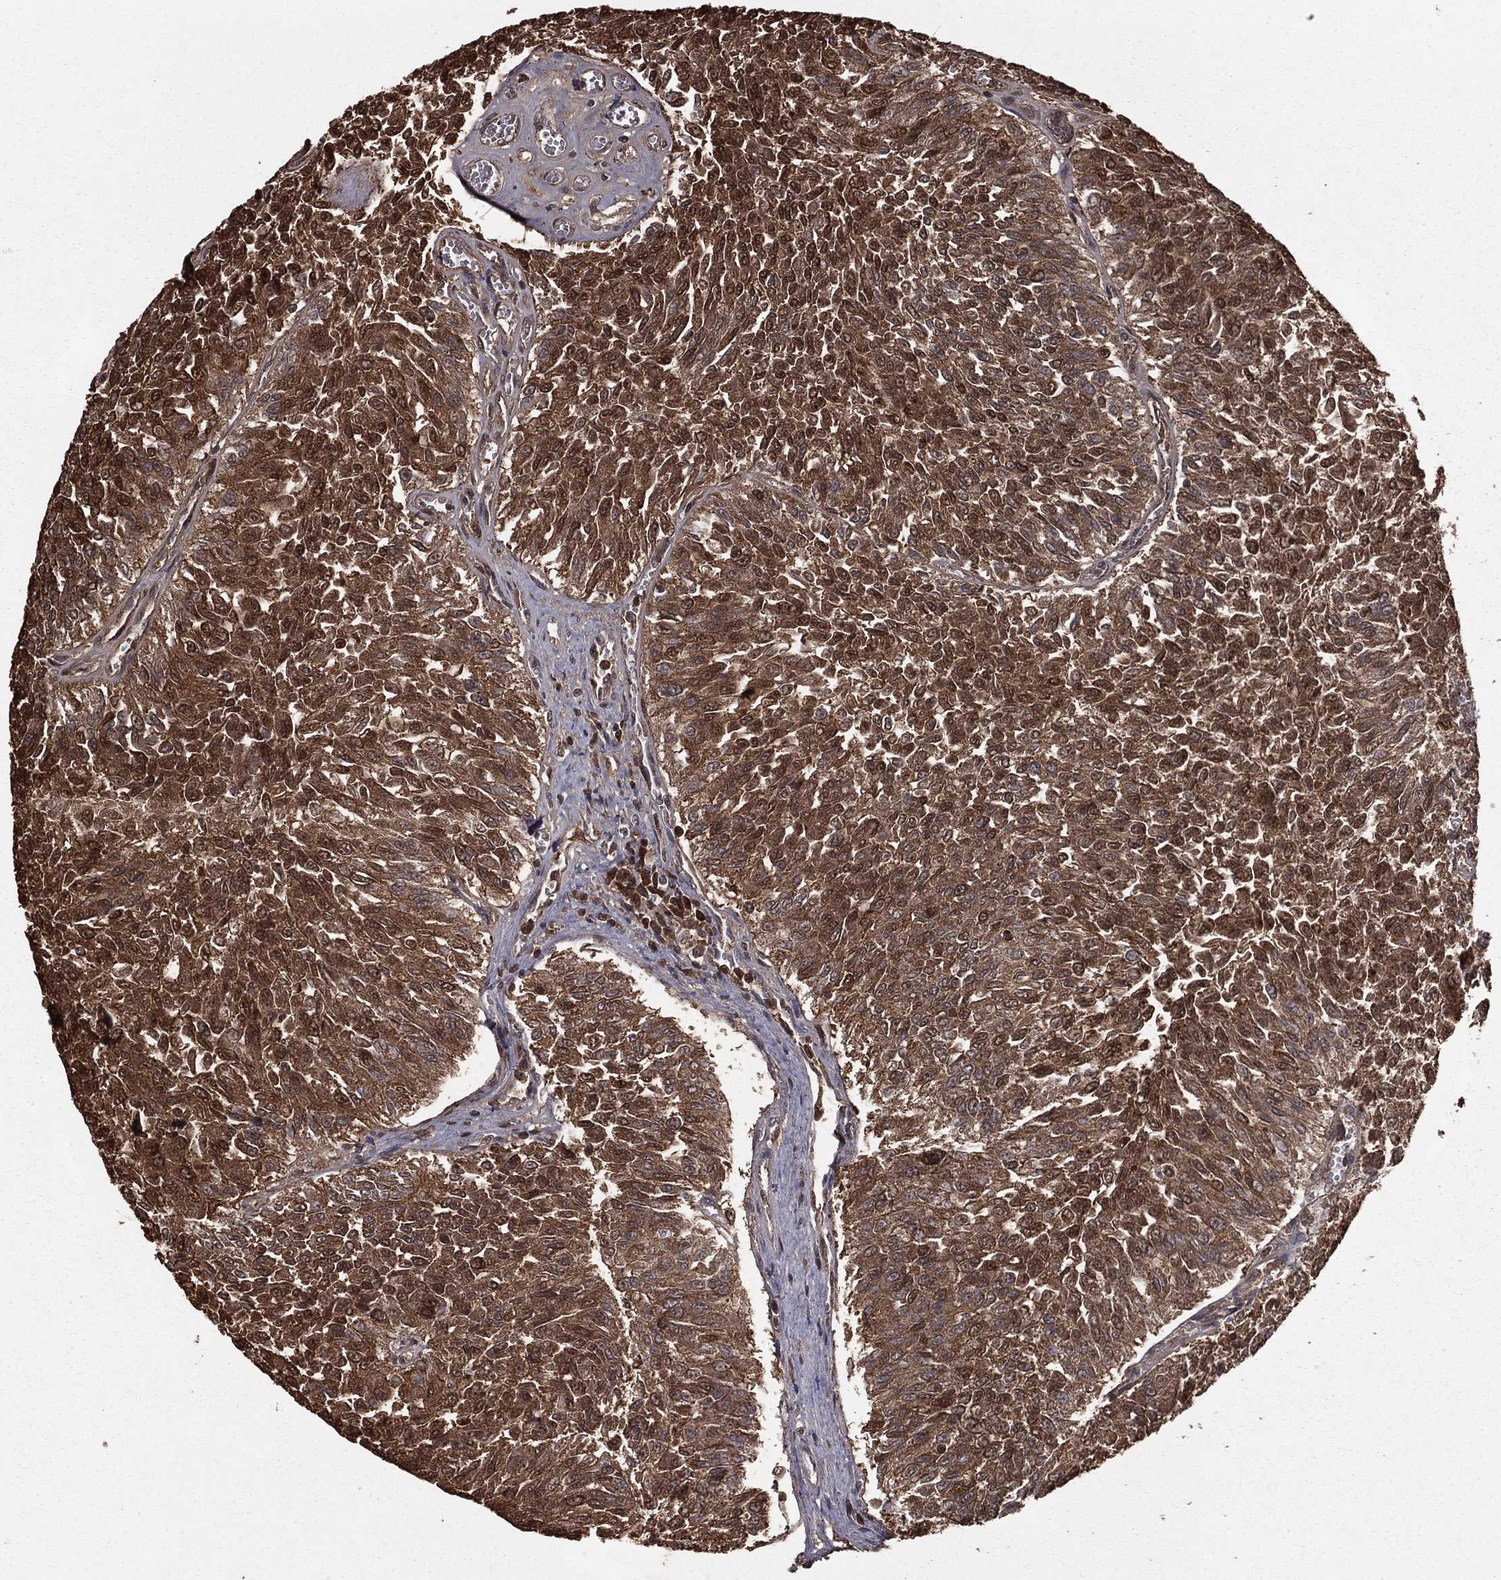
{"staining": {"intensity": "strong", "quantity": ">75%", "location": "cytoplasmic/membranous"}, "tissue": "urothelial cancer", "cell_type": "Tumor cells", "image_type": "cancer", "snomed": [{"axis": "morphology", "description": "Urothelial carcinoma, Low grade"}, {"axis": "topography", "description": "Urinary bladder"}], "caption": "Human urothelial cancer stained with a brown dye demonstrates strong cytoplasmic/membranous positive expression in about >75% of tumor cells.", "gene": "ZDHHC15", "patient": {"sex": "male", "age": 78}}